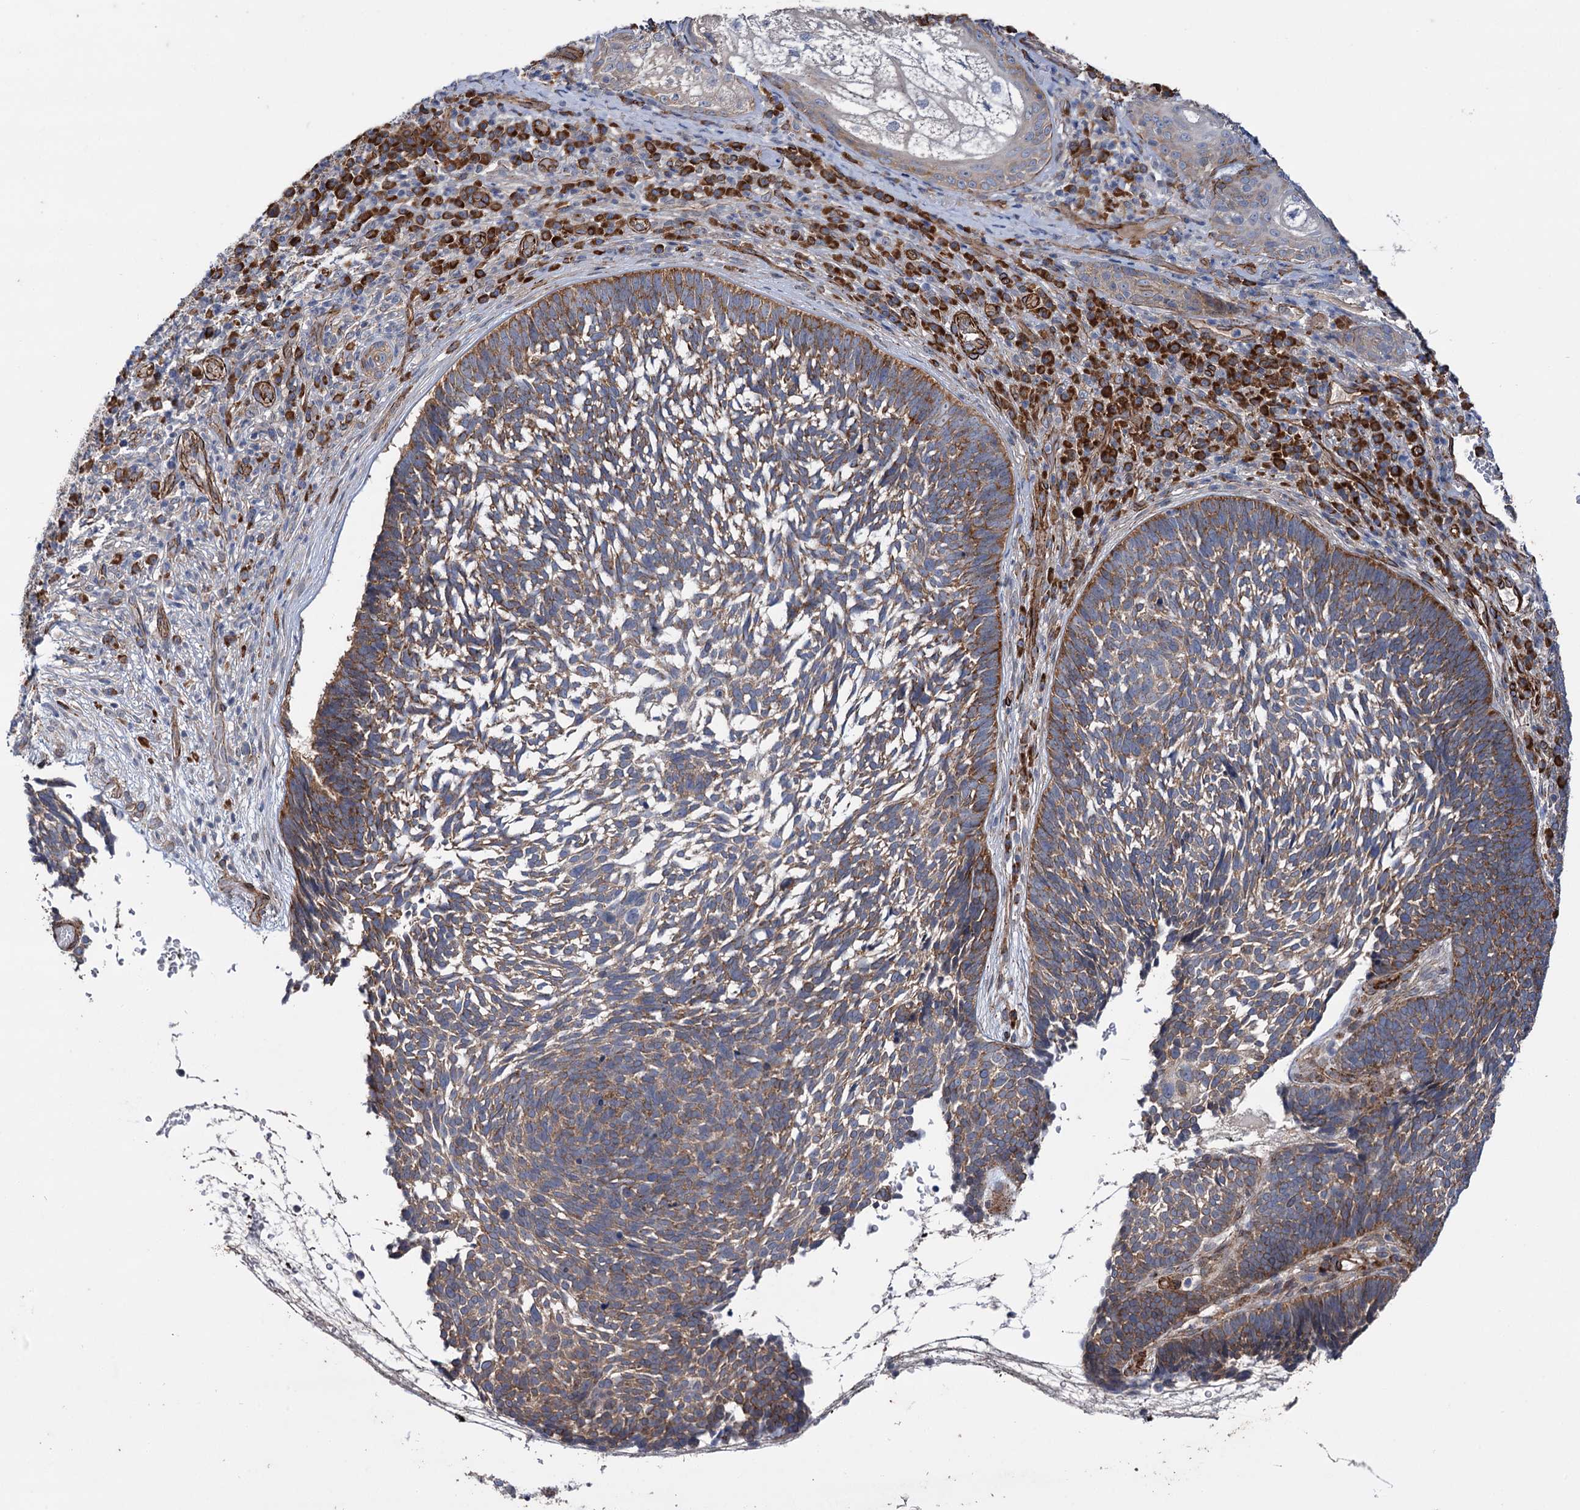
{"staining": {"intensity": "moderate", "quantity": "25%-75%", "location": "cytoplasmic/membranous"}, "tissue": "skin cancer", "cell_type": "Tumor cells", "image_type": "cancer", "snomed": [{"axis": "morphology", "description": "Basal cell carcinoma"}, {"axis": "topography", "description": "Skin"}], "caption": "Protein expression analysis of human skin cancer (basal cell carcinoma) reveals moderate cytoplasmic/membranous expression in approximately 25%-75% of tumor cells.", "gene": "SPATS2", "patient": {"sex": "male", "age": 88}}